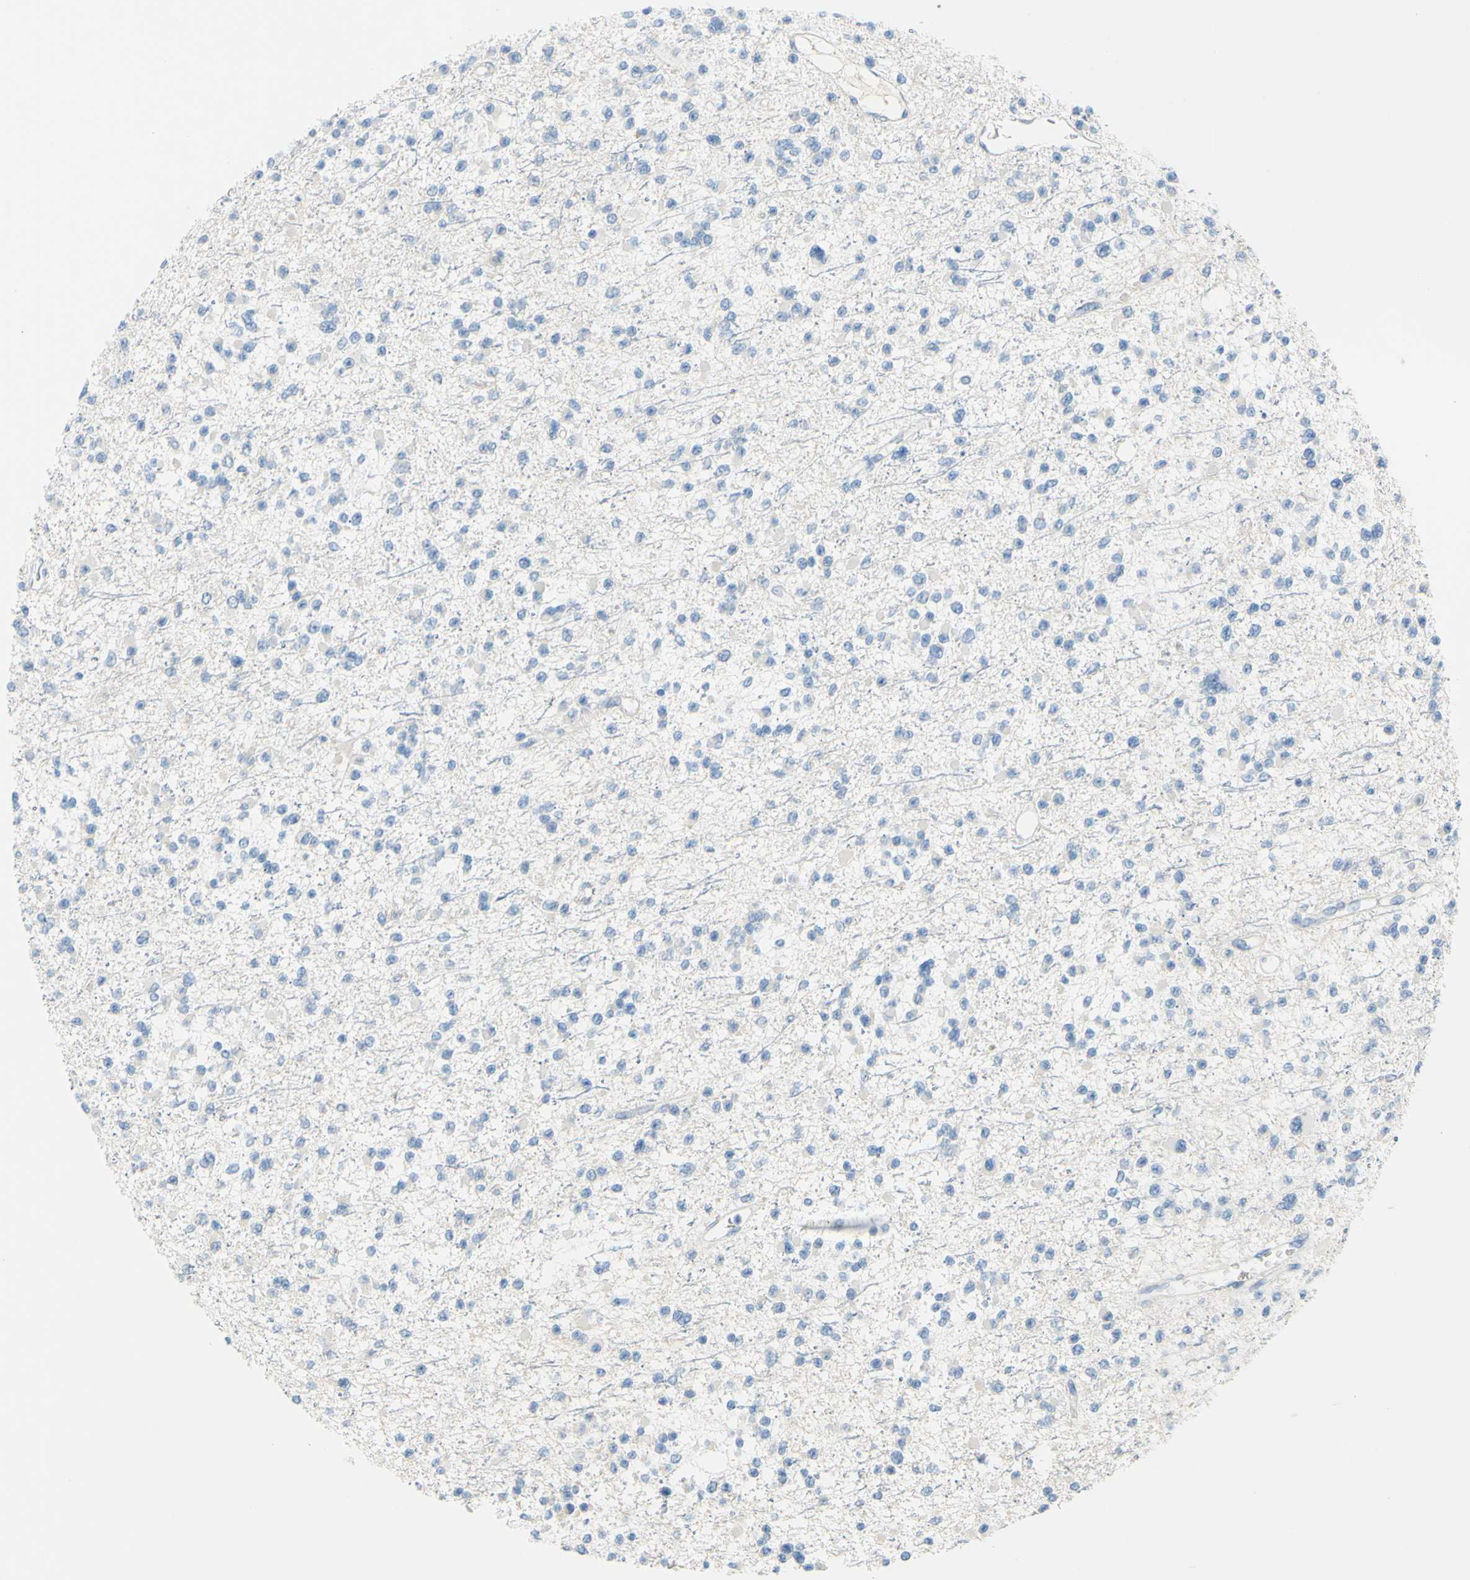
{"staining": {"intensity": "negative", "quantity": "none", "location": "none"}, "tissue": "glioma", "cell_type": "Tumor cells", "image_type": "cancer", "snomed": [{"axis": "morphology", "description": "Glioma, malignant, Low grade"}, {"axis": "topography", "description": "Brain"}], "caption": "A high-resolution image shows immunohistochemistry (IHC) staining of malignant low-grade glioma, which reveals no significant positivity in tumor cells.", "gene": "DCT", "patient": {"sex": "female", "age": 22}}